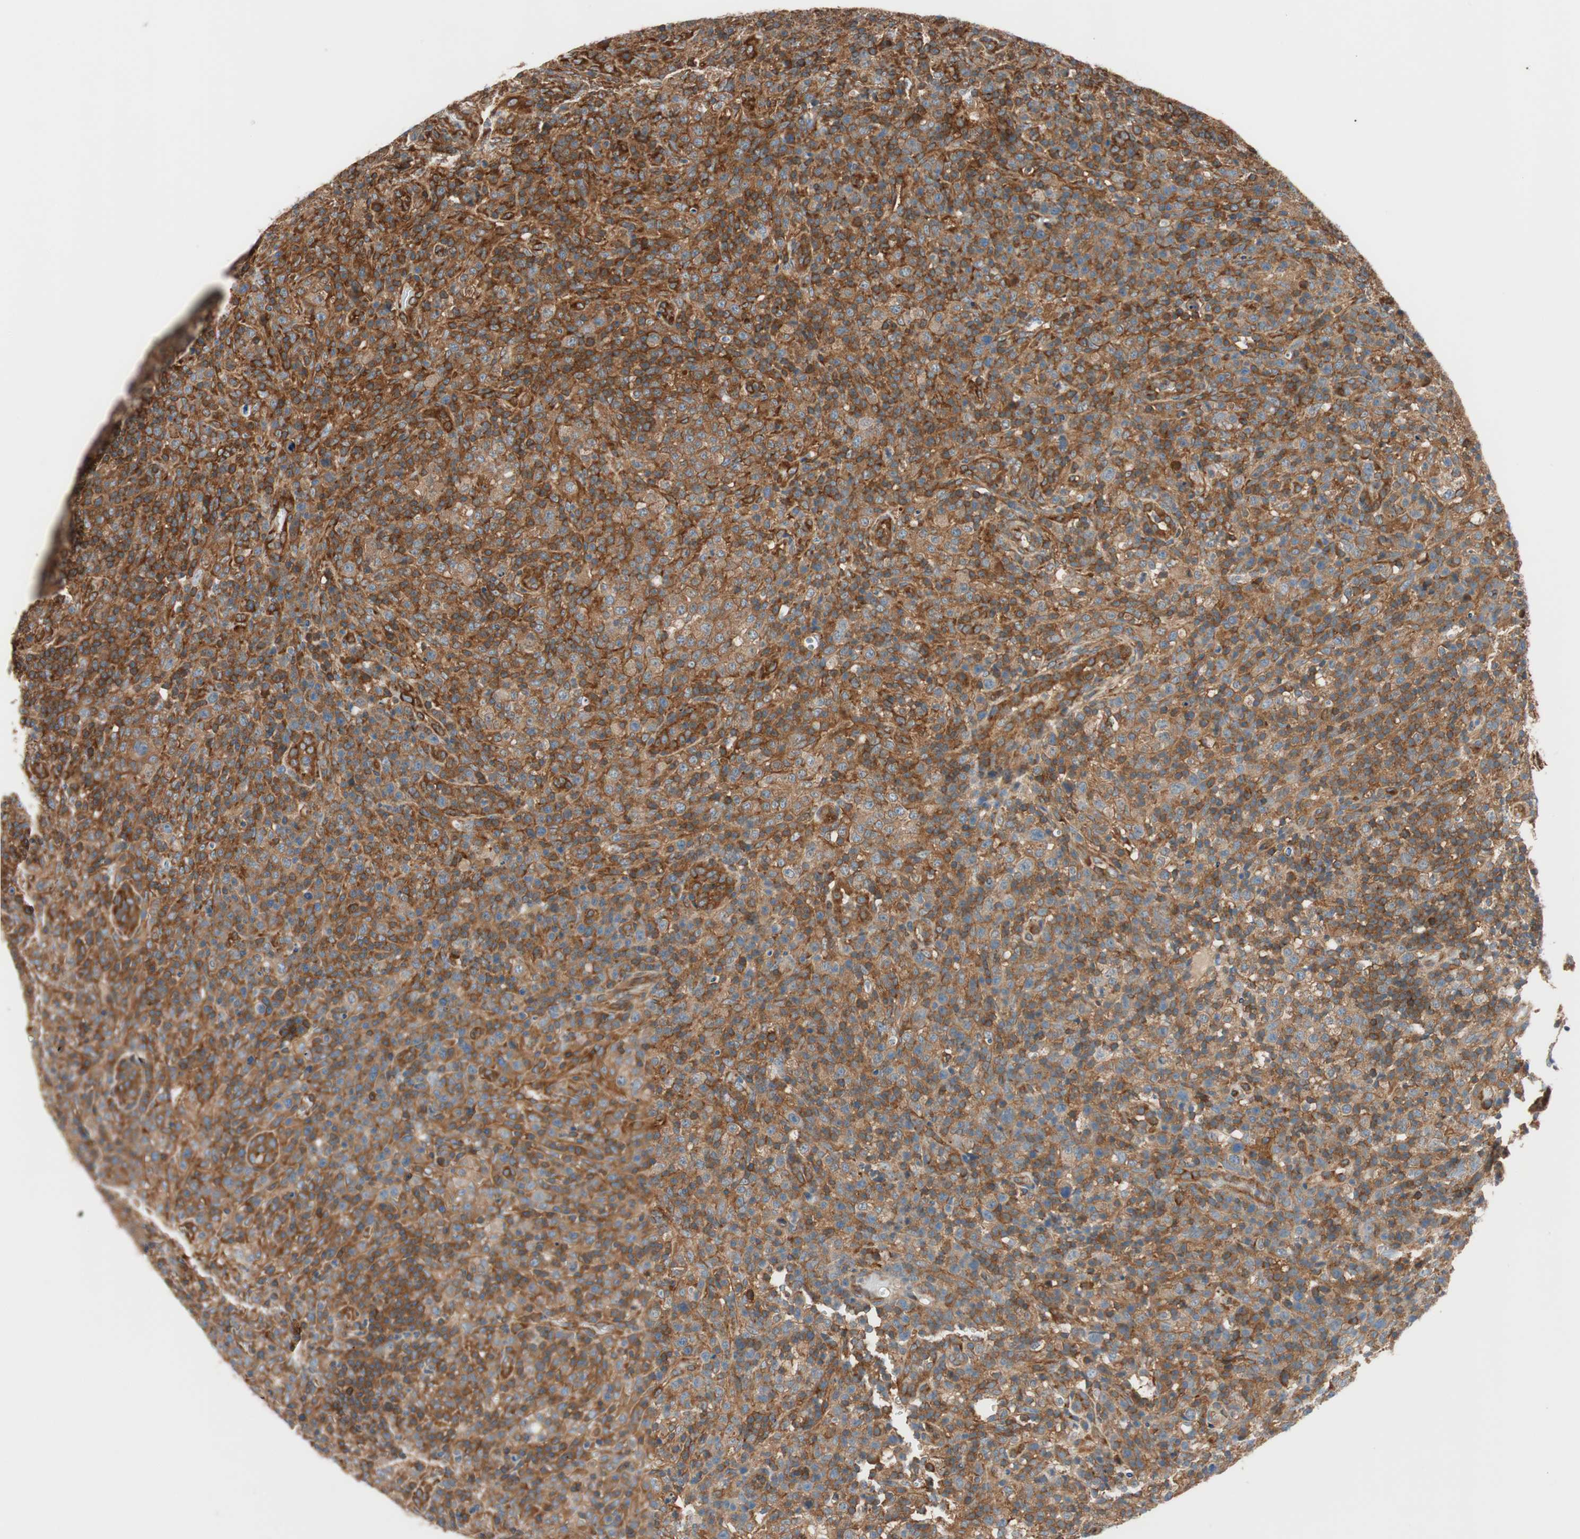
{"staining": {"intensity": "strong", "quantity": ">75%", "location": "cytoplasmic/membranous"}, "tissue": "lymphoma", "cell_type": "Tumor cells", "image_type": "cancer", "snomed": [{"axis": "morphology", "description": "Malignant lymphoma, non-Hodgkin's type, High grade"}, {"axis": "topography", "description": "Lymph node"}], "caption": "IHC of lymphoma reveals high levels of strong cytoplasmic/membranous expression in approximately >75% of tumor cells.", "gene": "WASL", "patient": {"sex": "female", "age": 76}}